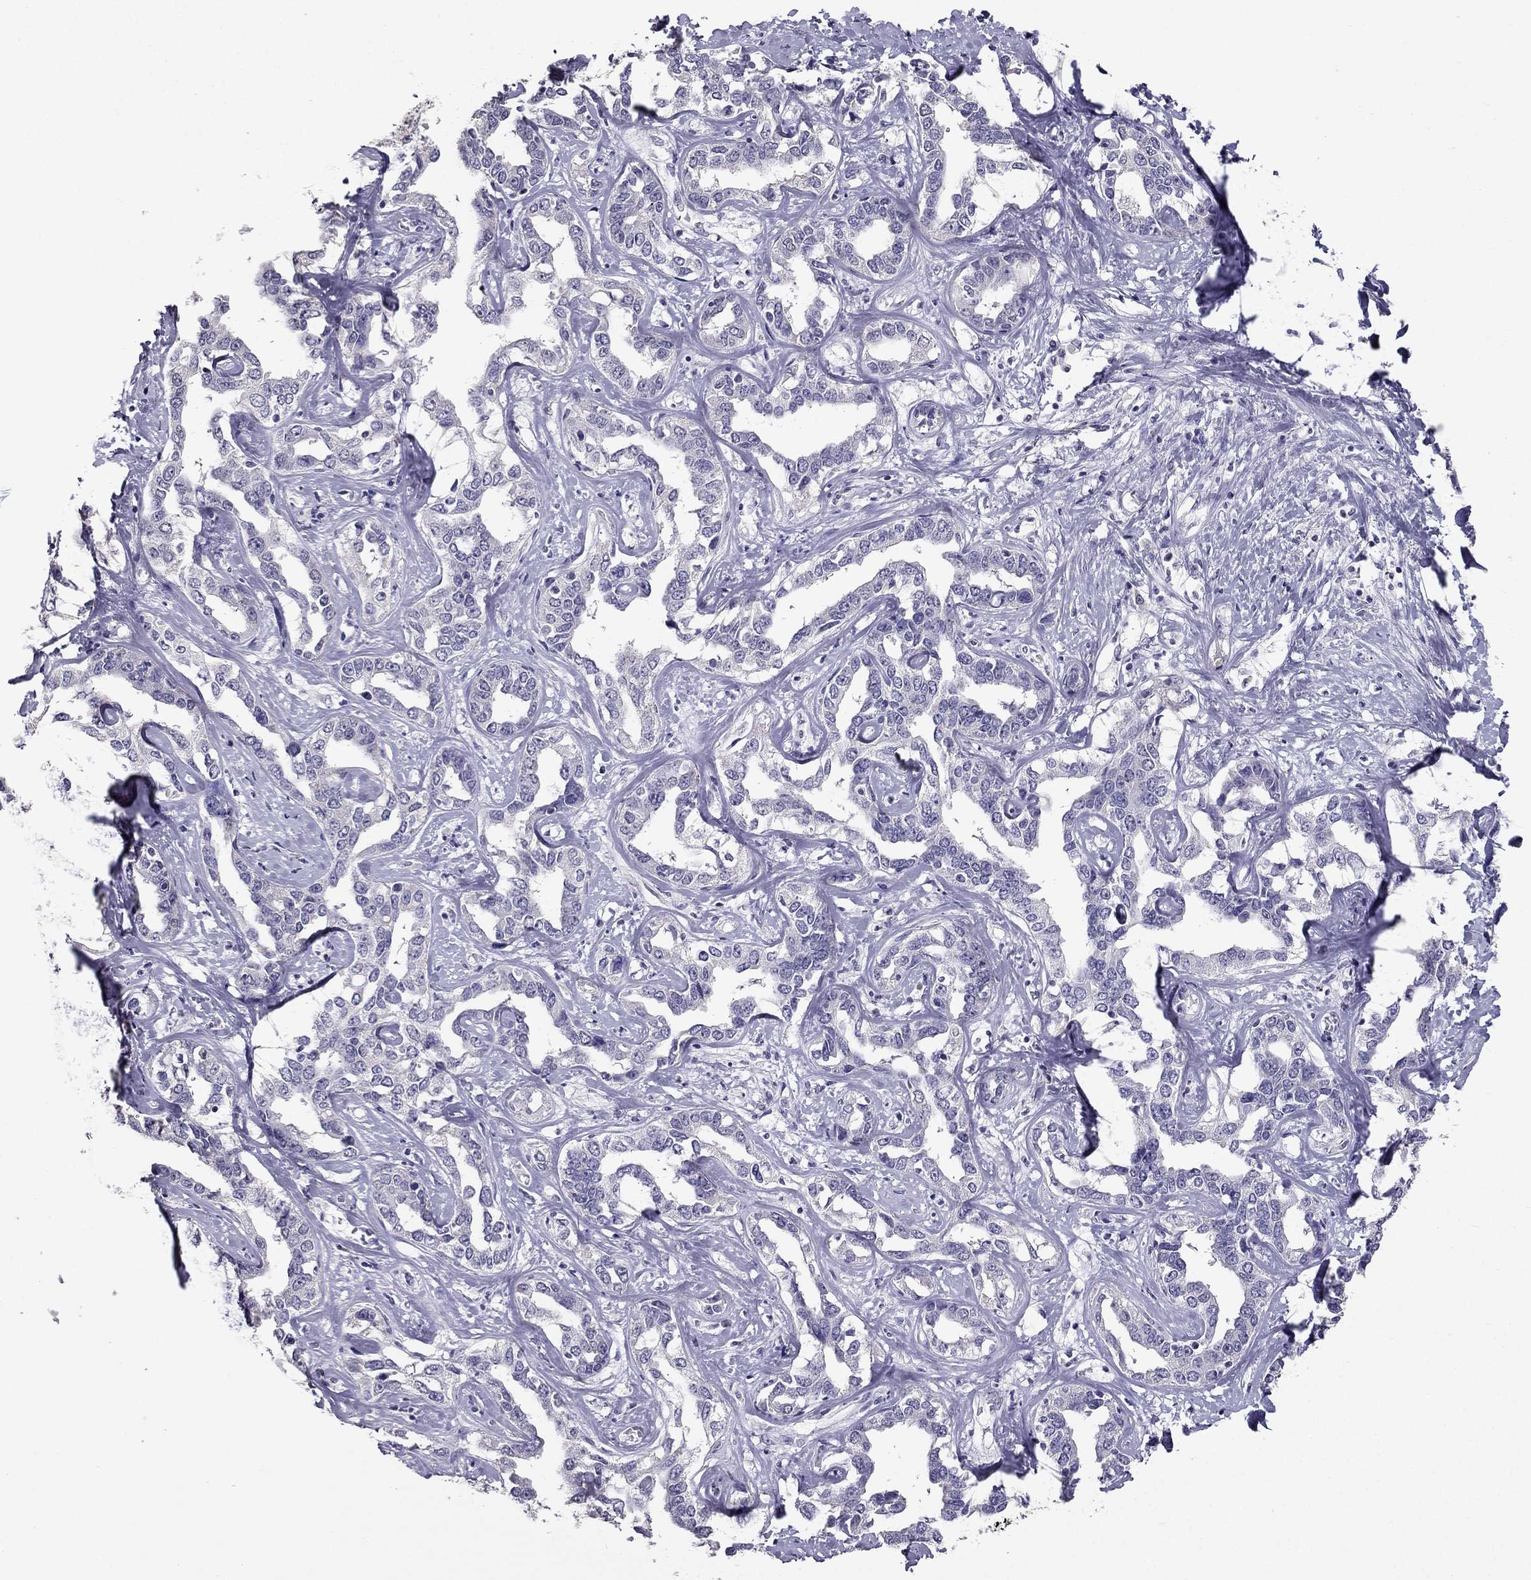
{"staining": {"intensity": "negative", "quantity": "none", "location": "none"}, "tissue": "liver cancer", "cell_type": "Tumor cells", "image_type": "cancer", "snomed": [{"axis": "morphology", "description": "Cholangiocarcinoma"}, {"axis": "topography", "description": "Liver"}], "caption": "Tumor cells are negative for brown protein staining in liver cancer. (DAB immunohistochemistry, high magnification).", "gene": "SCG5", "patient": {"sex": "male", "age": 59}}